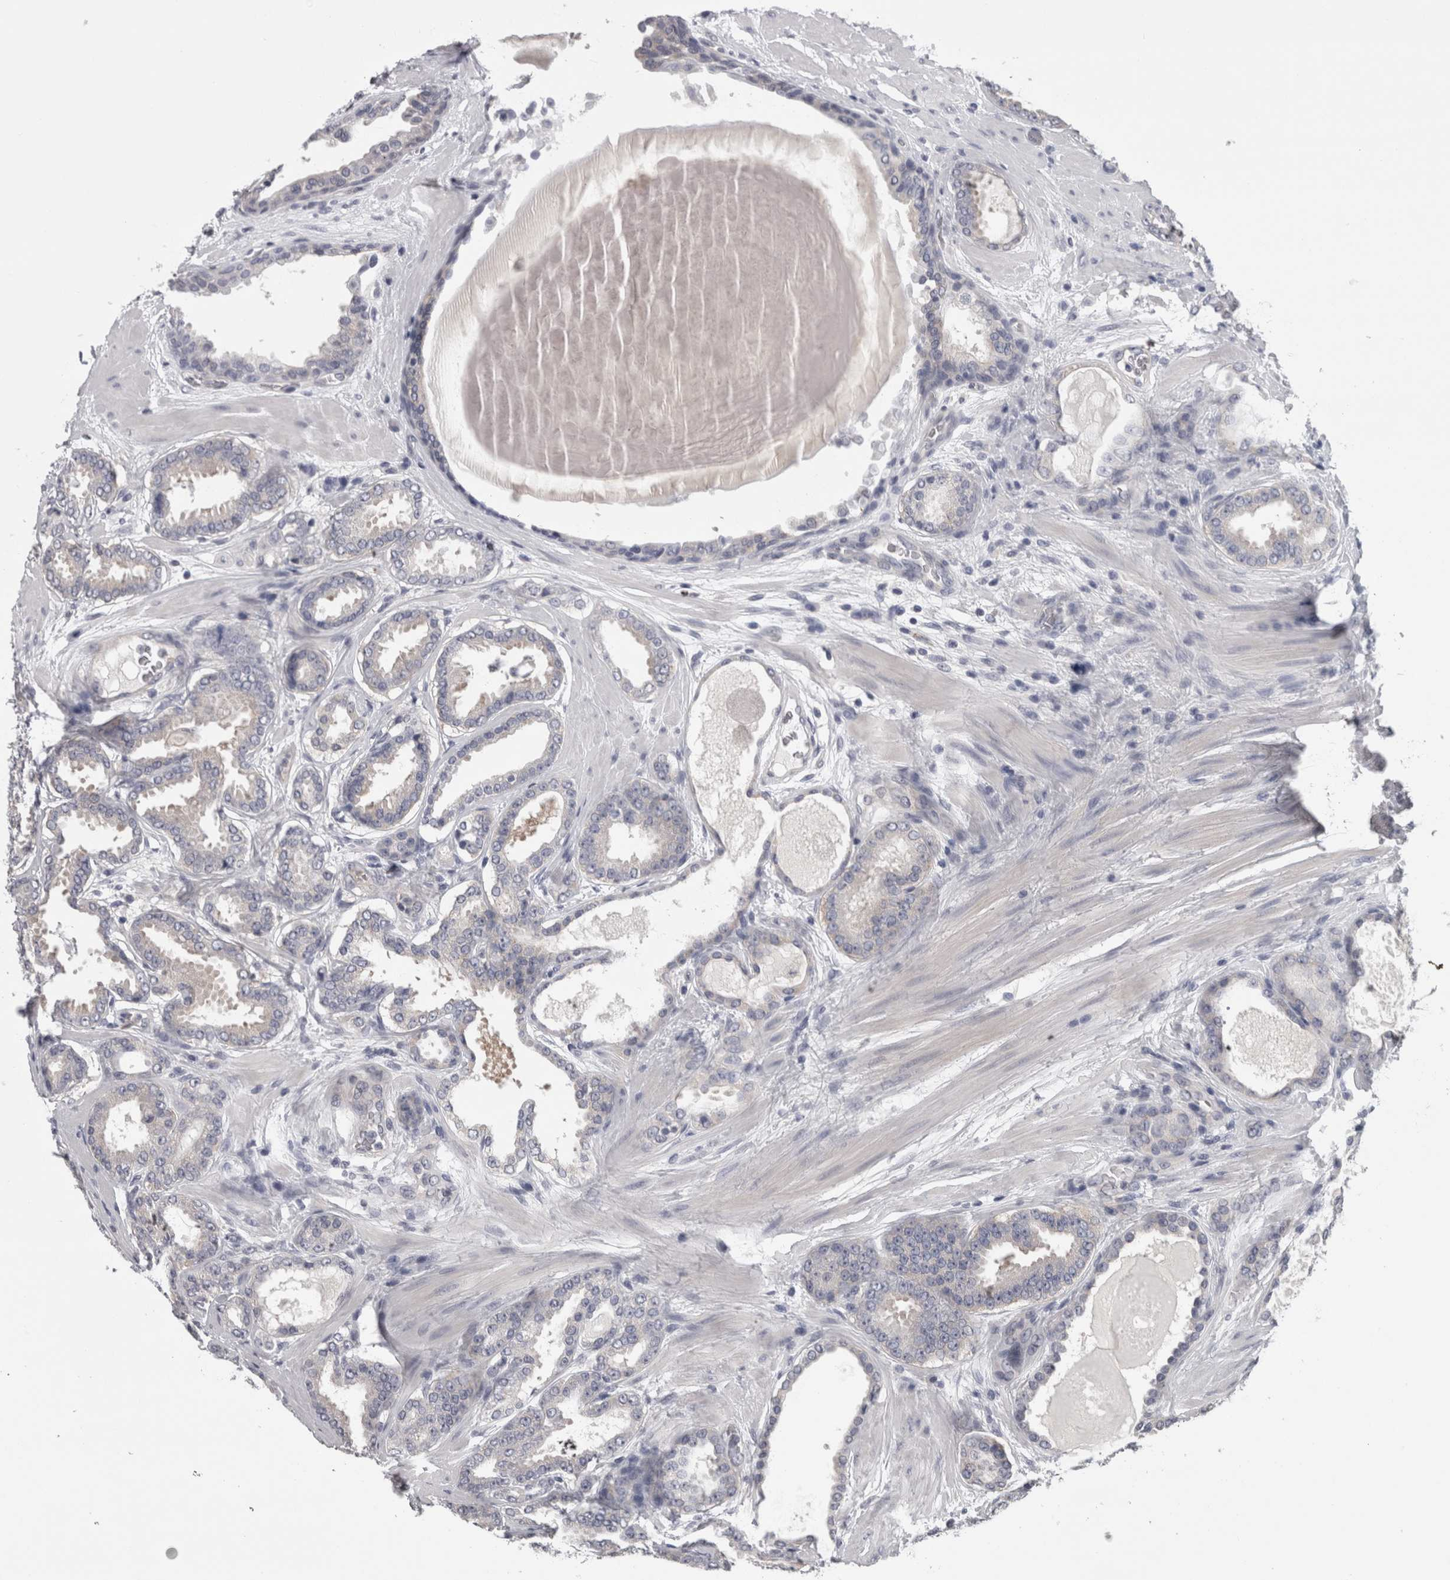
{"staining": {"intensity": "negative", "quantity": "none", "location": "none"}, "tissue": "prostate cancer", "cell_type": "Tumor cells", "image_type": "cancer", "snomed": [{"axis": "morphology", "description": "Adenocarcinoma, High grade"}, {"axis": "topography", "description": "Prostate"}], "caption": "IHC of human high-grade adenocarcinoma (prostate) reveals no positivity in tumor cells. The staining was performed using DAB to visualize the protein expression in brown, while the nuclei were stained in blue with hematoxylin (Magnification: 20x).", "gene": "LYZL6", "patient": {"sex": "male", "age": 60}}